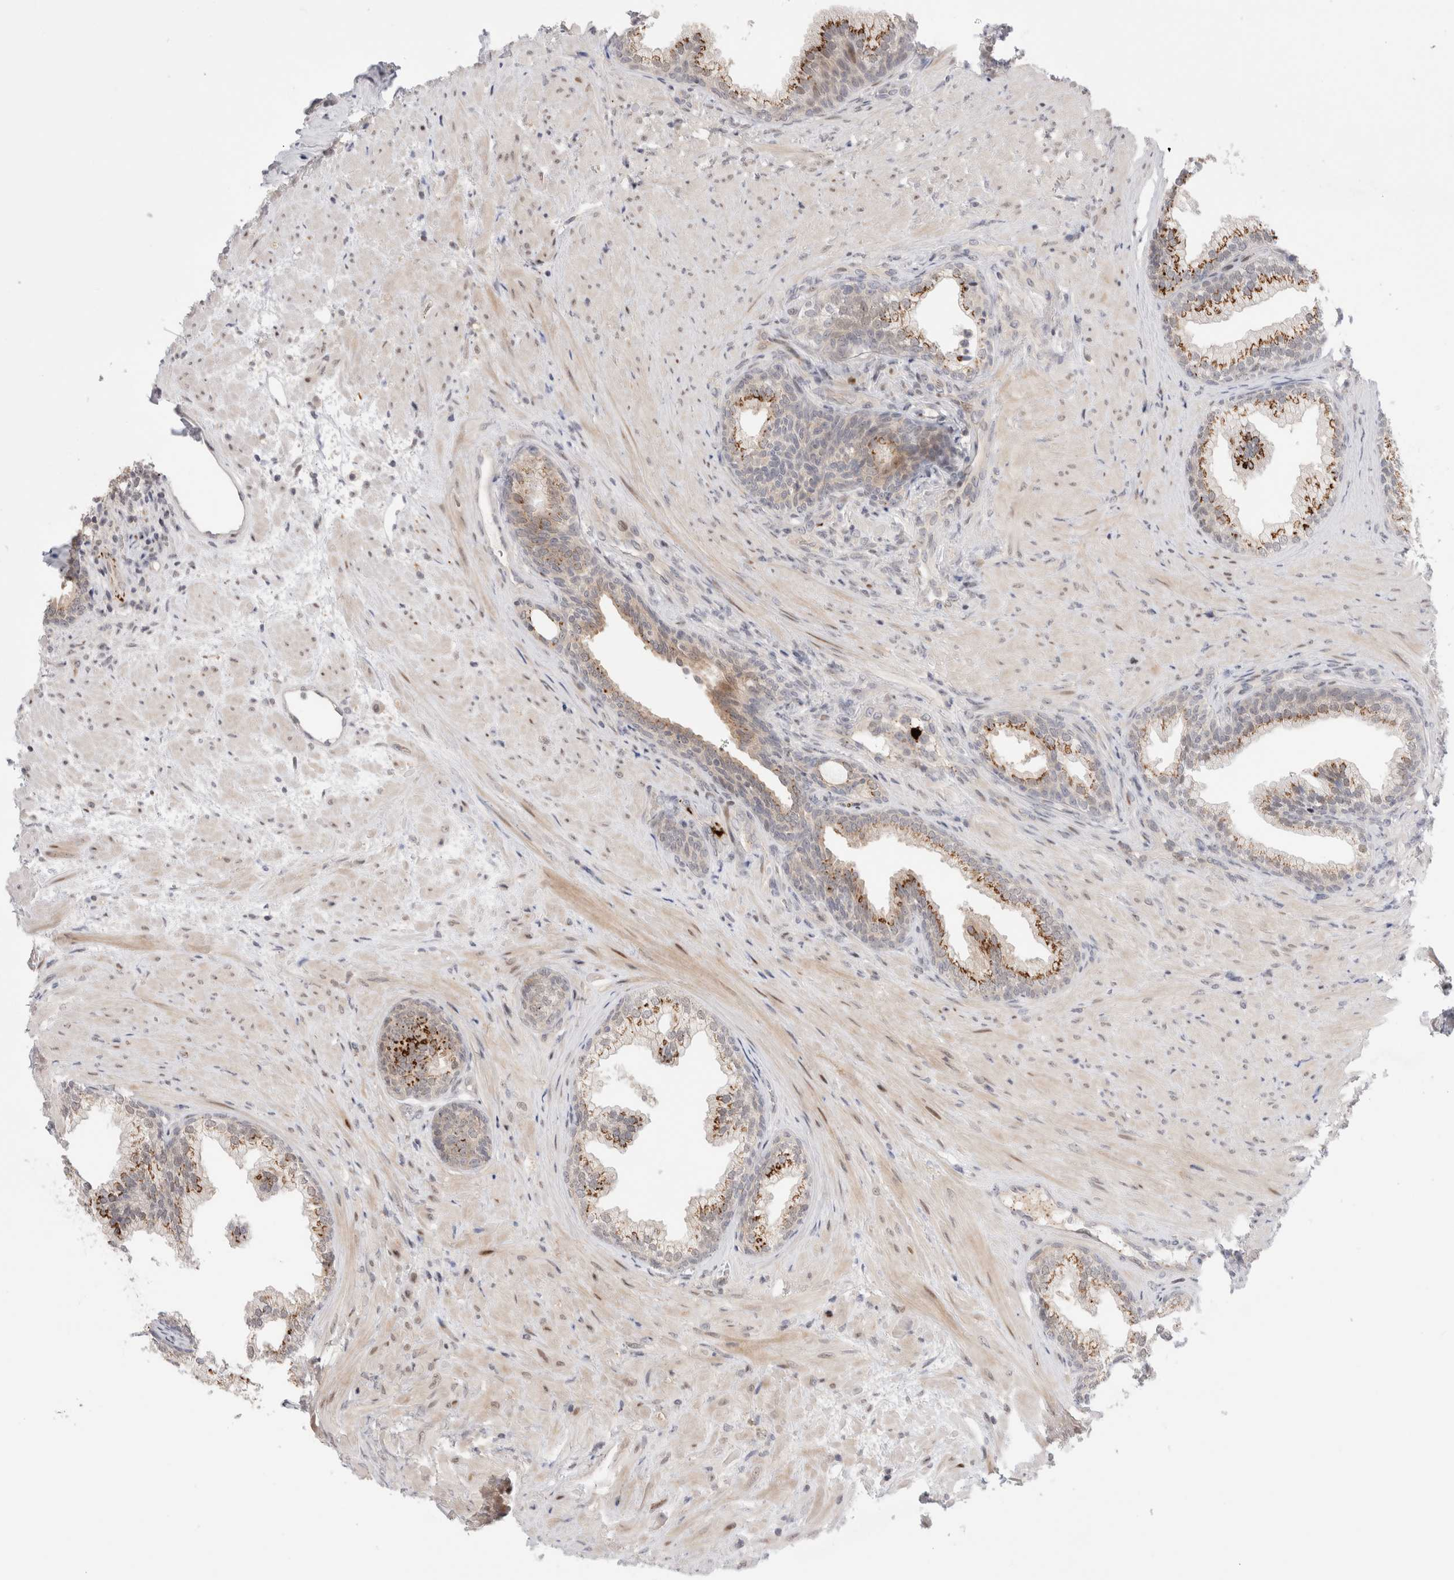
{"staining": {"intensity": "strong", "quantity": ">75%", "location": "cytoplasmic/membranous"}, "tissue": "prostate", "cell_type": "Glandular cells", "image_type": "normal", "snomed": [{"axis": "morphology", "description": "Normal tissue, NOS"}, {"axis": "topography", "description": "Prostate"}], "caption": "Glandular cells demonstrate high levels of strong cytoplasmic/membranous expression in approximately >75% of cells in unremarkable human prostate.", "gene": "VPS28", "patient": {"sex": "male", "age": 76}}